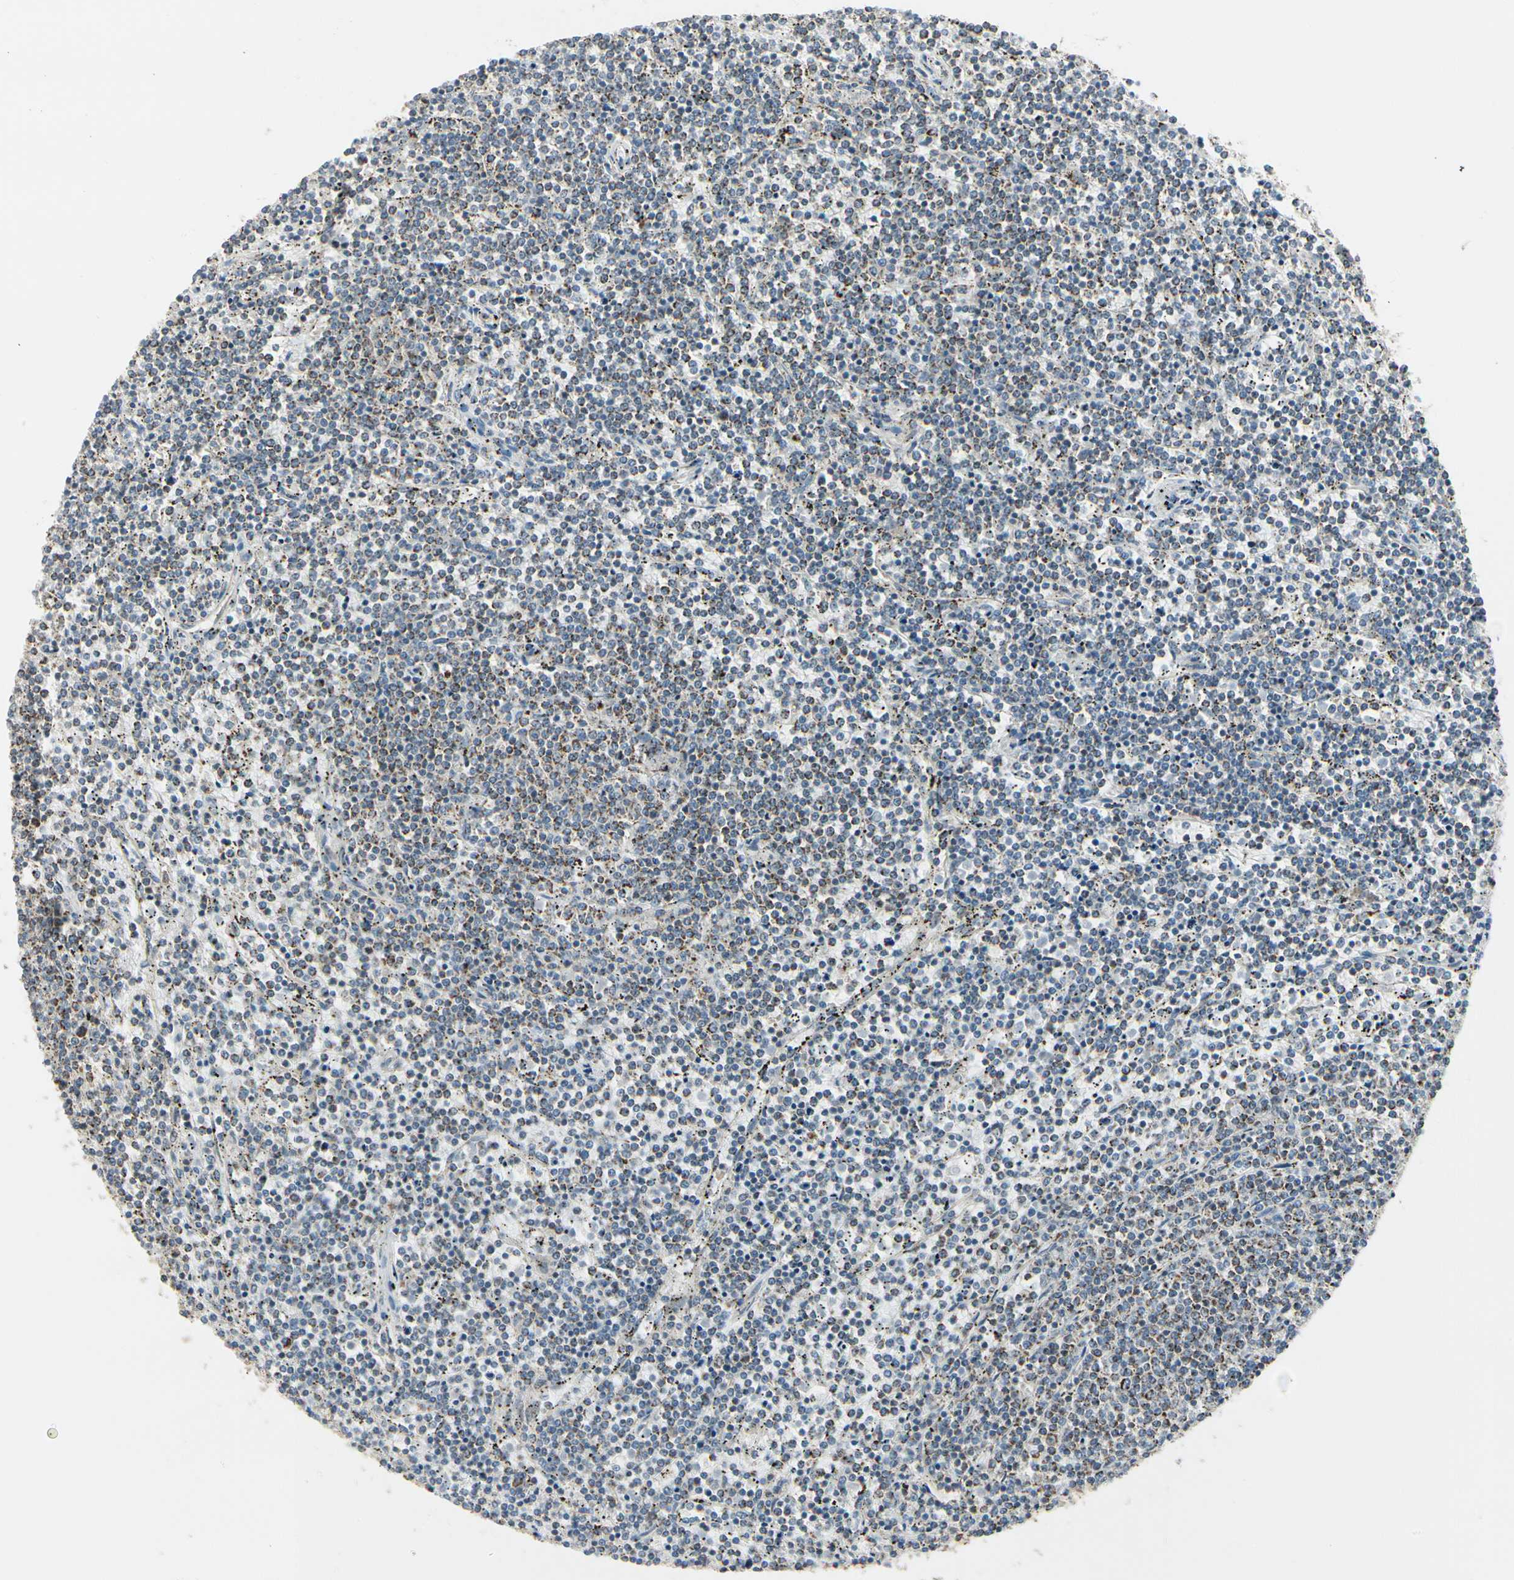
{"staining": {"intensity": "weak", "quantity": "25%-75%", "location": "cytoplasmic/membranous"}, "tissue": "lymphoma", "cell_type": "Tumor cells", "image_type": "cancer", "snomed": [{"axis": "morphology", "description": "Malignant lymphoma, non-Hodgkin's type, Low grade"}, {"axis": "topography", "description": "Spleen"}], "caption": "This image demonstrates immunohistochemistry (IHC) staining of human low-grade malignant lymphoma, non-Hodgkin's type, with low weak cytoplasmic/membranous staining in about 25%-75% of tumor cells.", "gene": "ANKS6", "patient": {"sex": "female", "age": 50}}